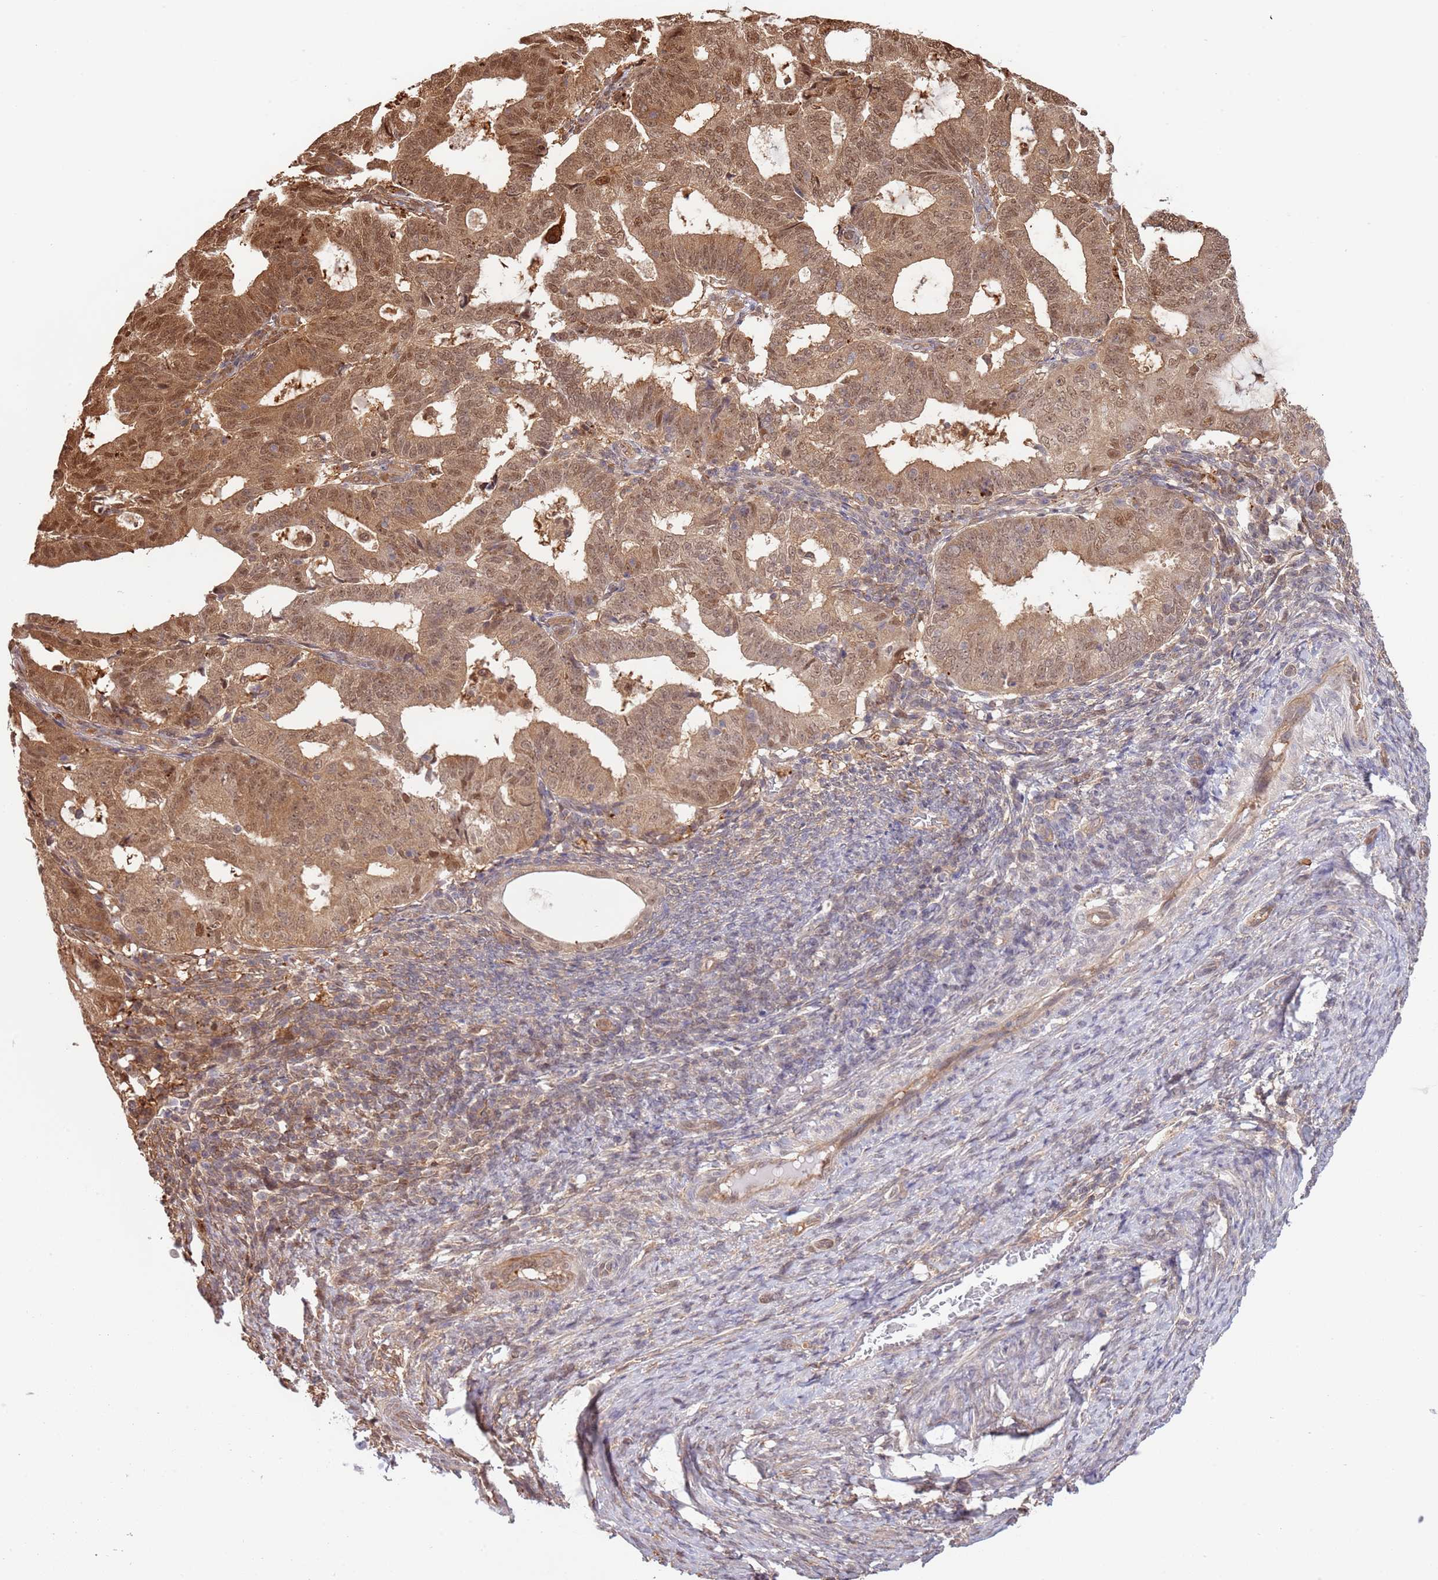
{"staining": {"intensity": "moderate", "quantity": ">75%", "location": "cytoplasmic/membranous,nuclear"}, "tissue": "endometrial cancer", "cell_type": "Tumor cells", "image_type": "cancer", "snomed": [{"axis": "morphology", "description": "Adenocarcinoma, NOS"}, {"axis": "topography", "description": "Endometrium"}], "caption": "High-power microscopy captured an IHC image of endometrial cancer, revealing moderate cytoplasmic/membranous and nuclear staining in approximately >75% of tumor cells.", "gene": "PLSCR5", "patient": {"sex": "female", "age": 70}}